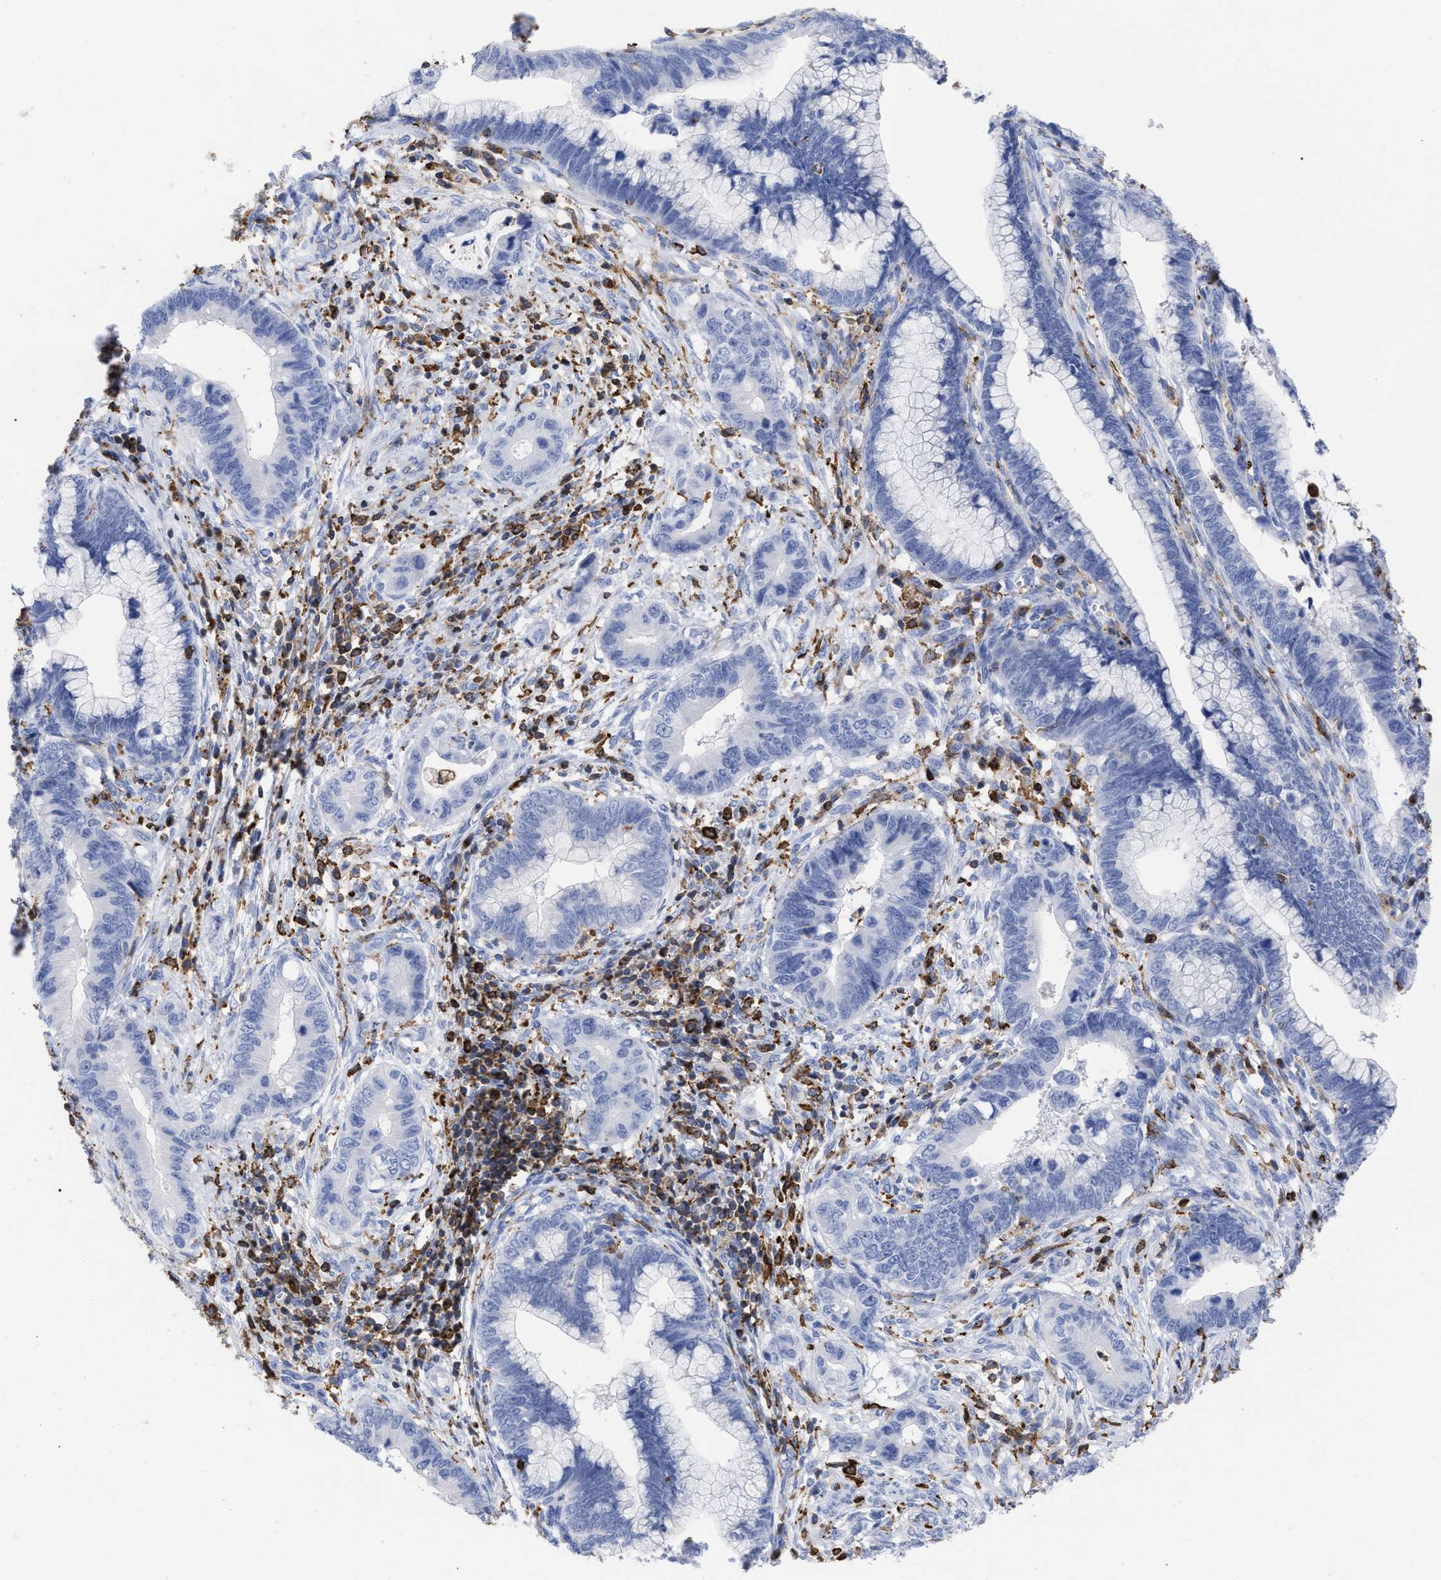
{"staining": {"intensity": "negative", "quantity": "none", "location": "none"}, "tissue": "cervical cancer", "cell_type": "Tumor cells", "image_type": "cancer", "snomed": [{"axis": "morphology", "description": "Adenocarcinoma, NOS"}, {"axis": "topography", "description": "Cervix"}], "caption": "An immunohistochemistry photomicrograph of adenocarcinoma (cervical) is shown. There is no staining in tumor cells of adenocarcinoma (cervical).", "gene": "HCLS1", "patient": {"sex": "female", "age": 44}}